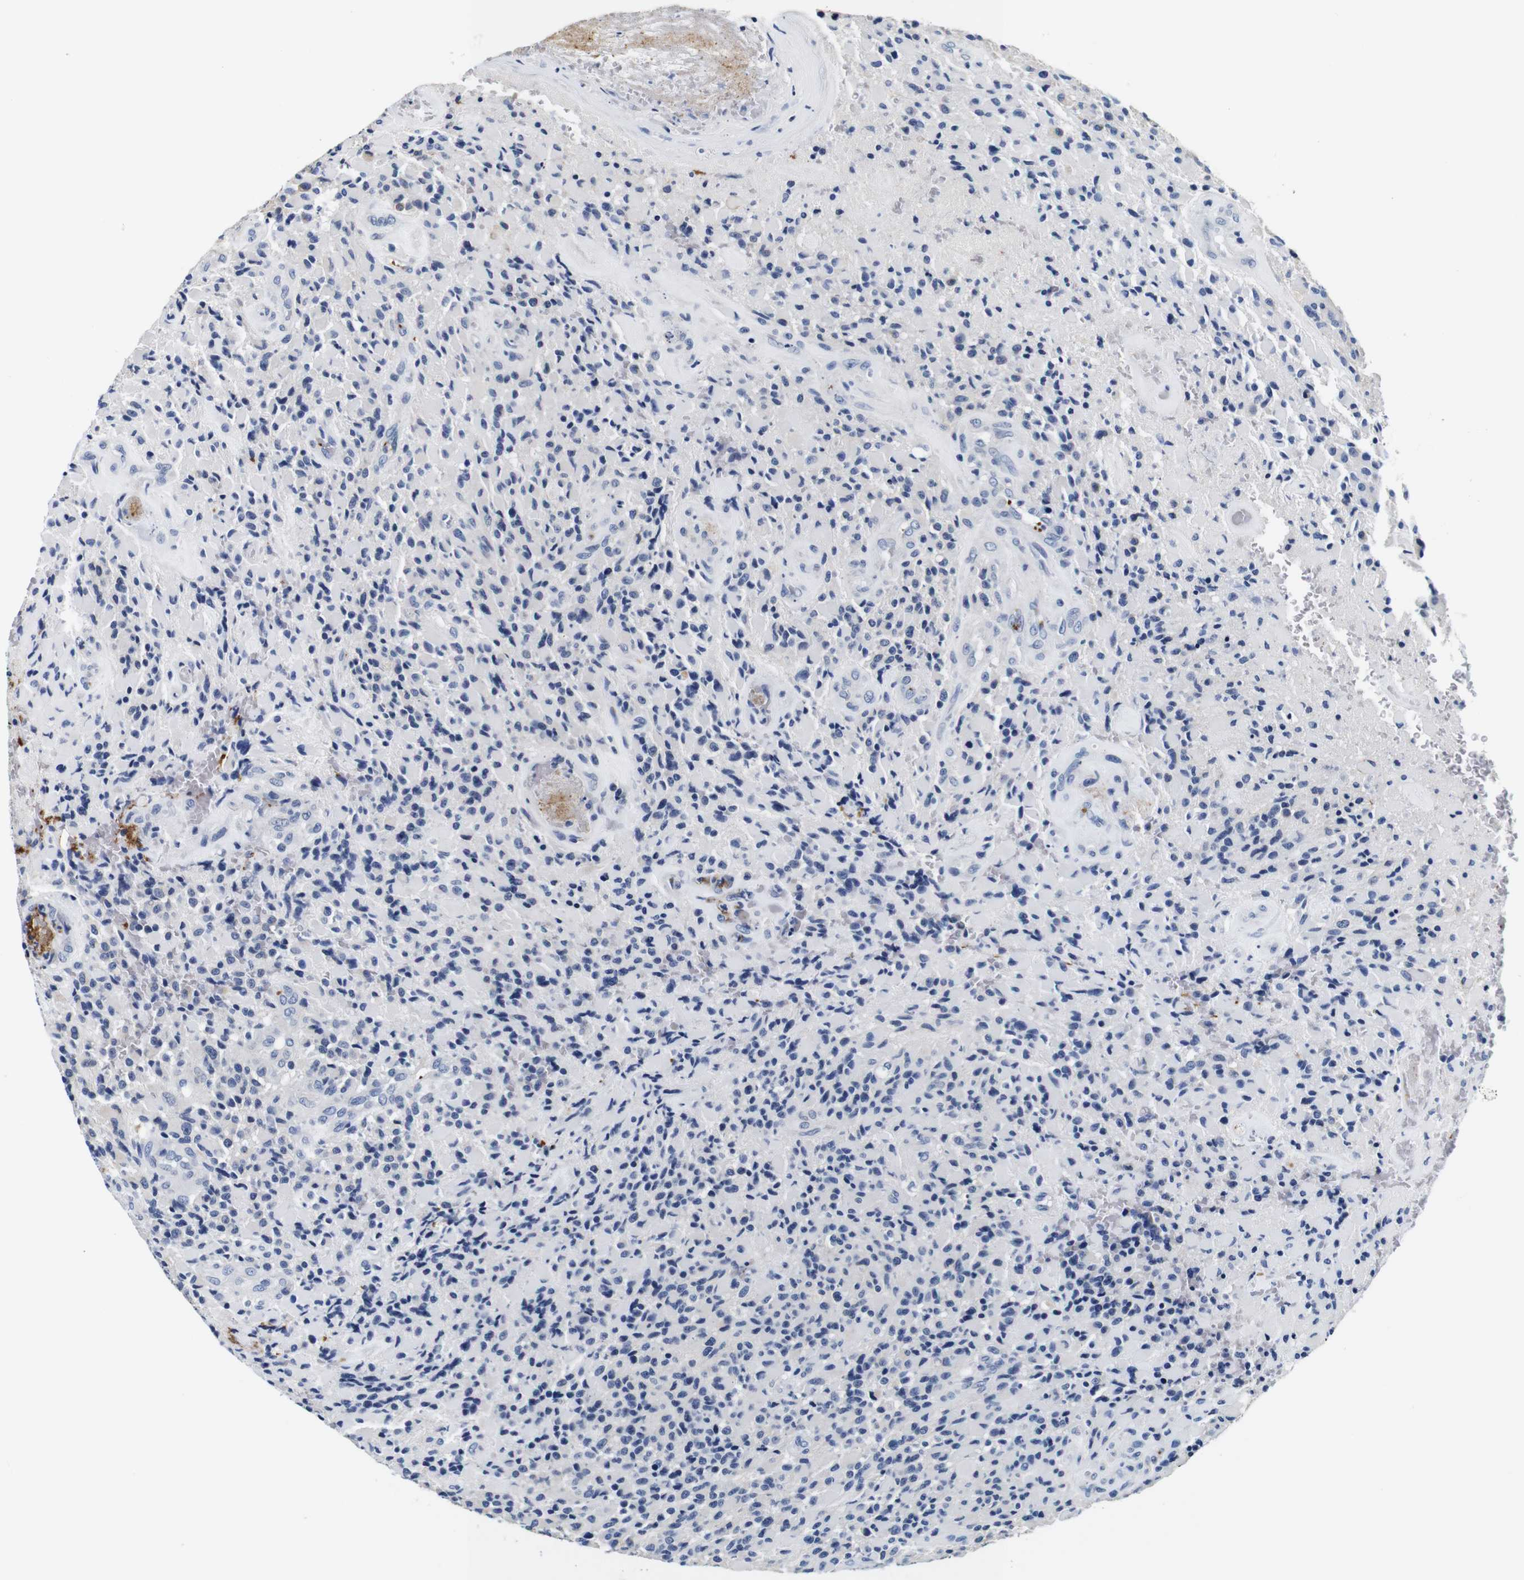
{"staining": {"intensity": "negative", "quantity": "none", "location": "none"}, "tissue": "glioma", "cell_type": "Tumor cells", "image_type": "cancer", "snomed": [{"axis": "morphology", "description": "Glioma, malignant, High grade"}, {"axis": "topography", "description": "Brain"}], "caption": "The image demonstrates no staining of tumor cells in glioma.", "gene": "GP1BA", "patient": {"sex": "male", "age": 71}}